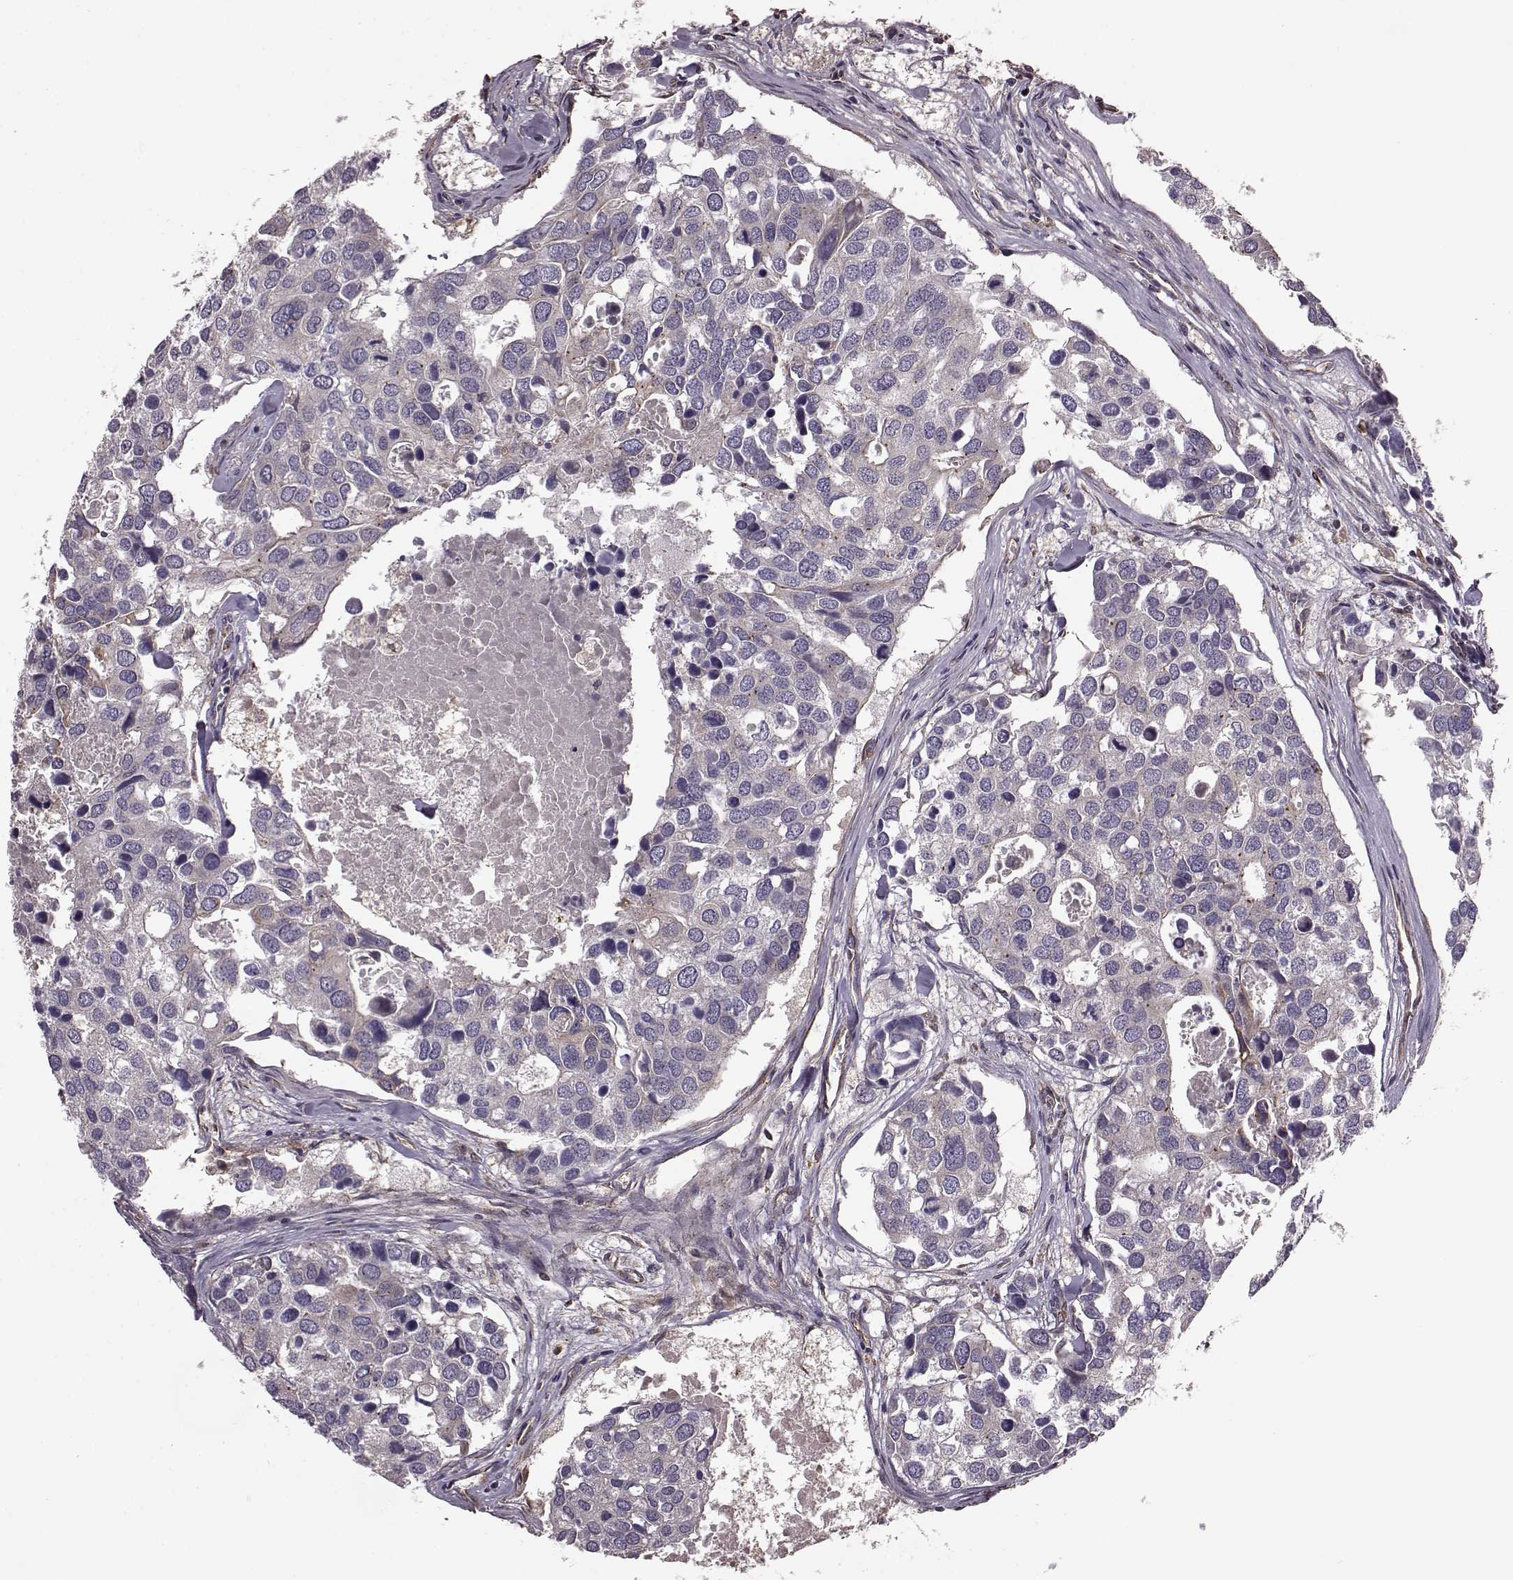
{"staining": {"intensity": "negative", "quantity": "none", "location": "none"}, "tissue": "breast cancer", "cell_type": "Tumor cells", "image_type": "cancer", "snomed": [{"axis": "morphology", "description": "Duct carcinoma"}, {"axis": "topography", "description": "Breast"}], "caption": "DAB (3,3'-diaminobenzidine) immunohistochemical staining of human breast cancer reveals no significant expression in tumor cells.", "gene": "NTF3", "patient": {"sex": "female", "age": 83}}